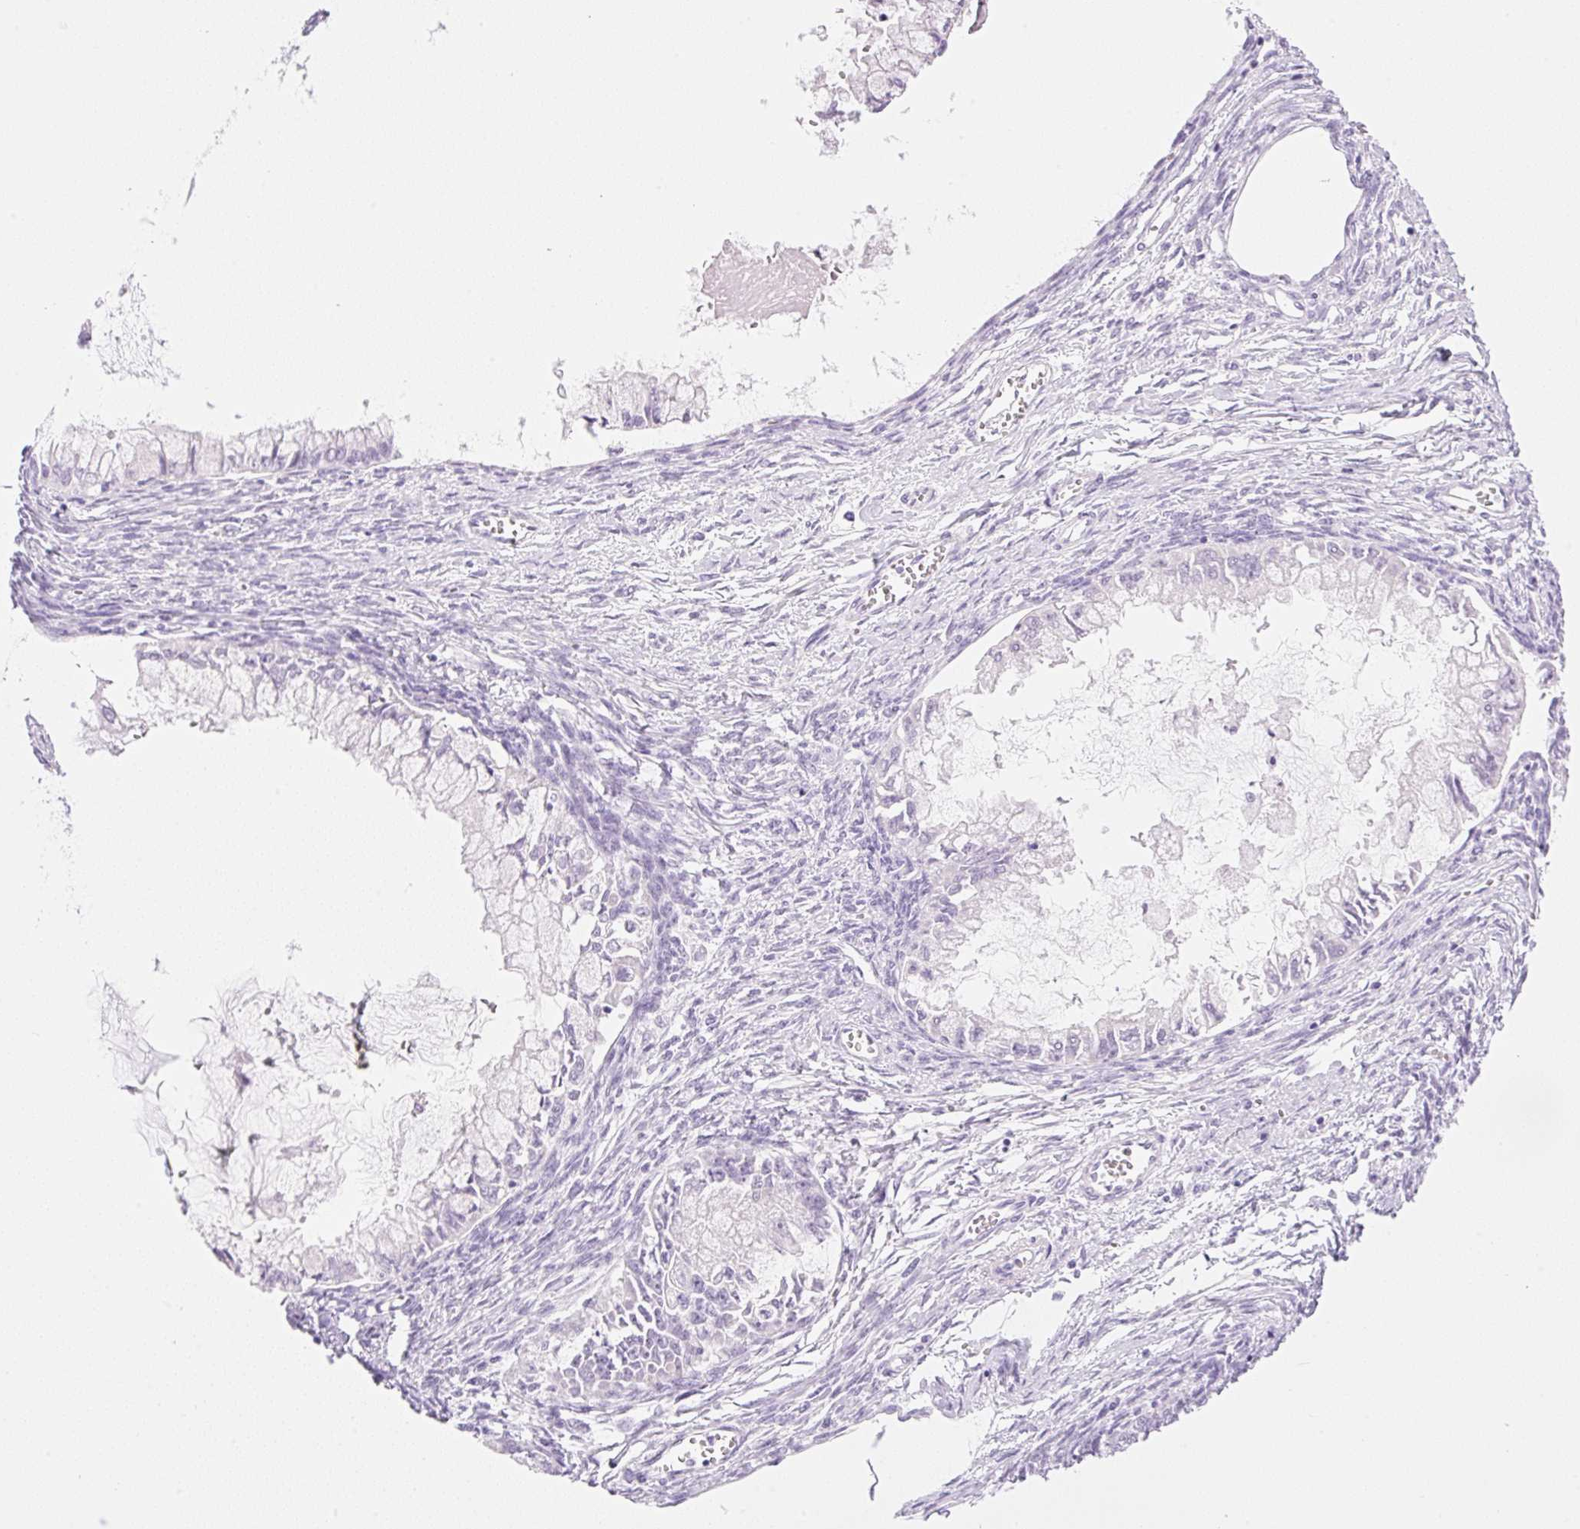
{"staining": {"intensity": "negative", "quantity": "none", "location": "none"}, "tissue": "ovarian cancer", "cell_type": "Tumor cells", "image_type": "cancer", "snomed": [{"axis": "morphology", "description": "Cystadenocarcinoma, mucinous, NOS"}, {"axis": "topography", "description": "Ovary"}], "caption": "DAB (3,3'-diaminobenzidine) immunohistochemical staining of ovarian cancer reveals no significant positivity in tumor cells.", "gene": "PALM3", "patient": {"sex": "female", "age": 34}}